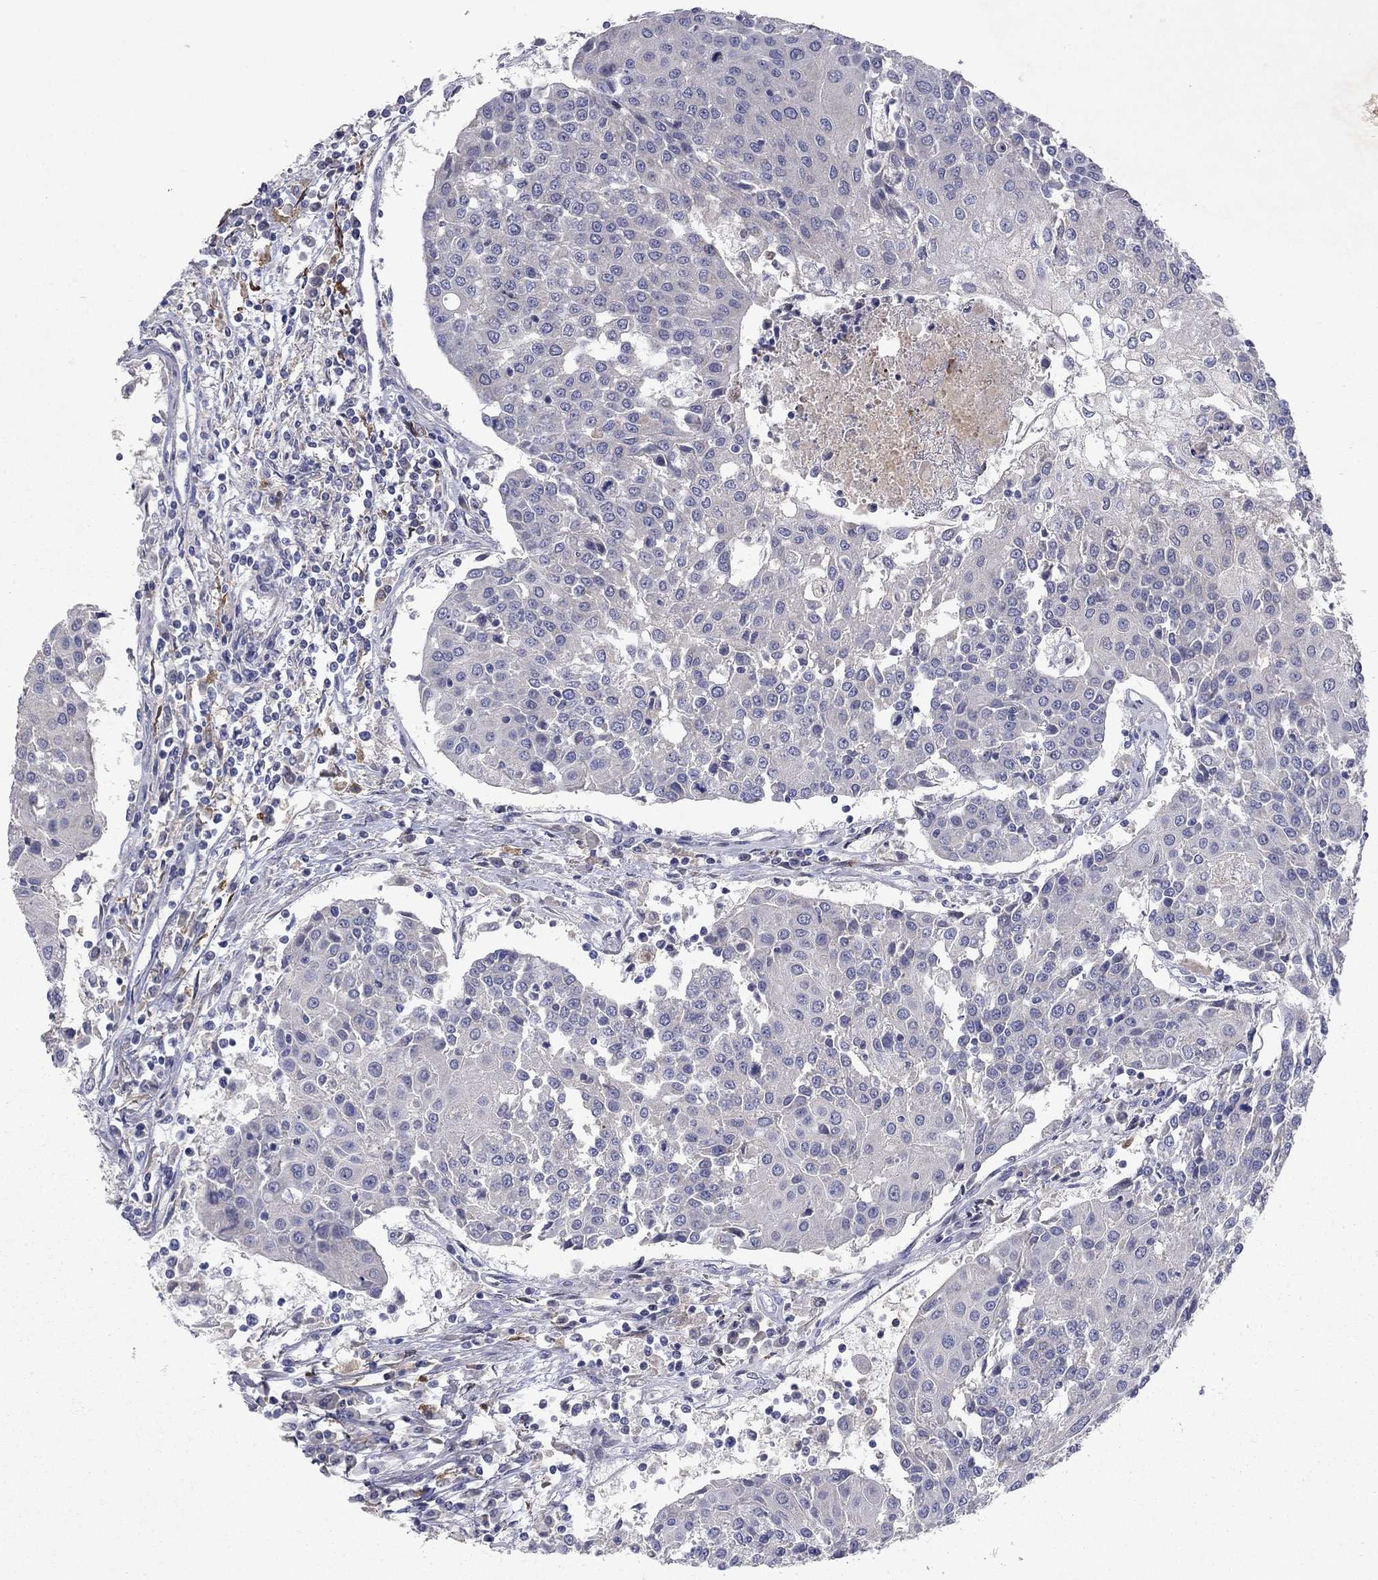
{"staining": {"intensity": "negative", "quantity": "none", "location": "none"}, "tissue": "urothelial cancer", "cell_type": "Tumor cells", "image_type": "cancer", "snomed": [{"axis": "morphology", "description": "Urothelial carcinoma, High grade"}, {"axis": "topography", "description": "Urinary bladder"}], "caption": "Human urothelial cancer stained for a protein using IHC shows no positivity in tumor cells.", "gene": "PTGDS", "patient": {"sex": "female", "age": 85}}